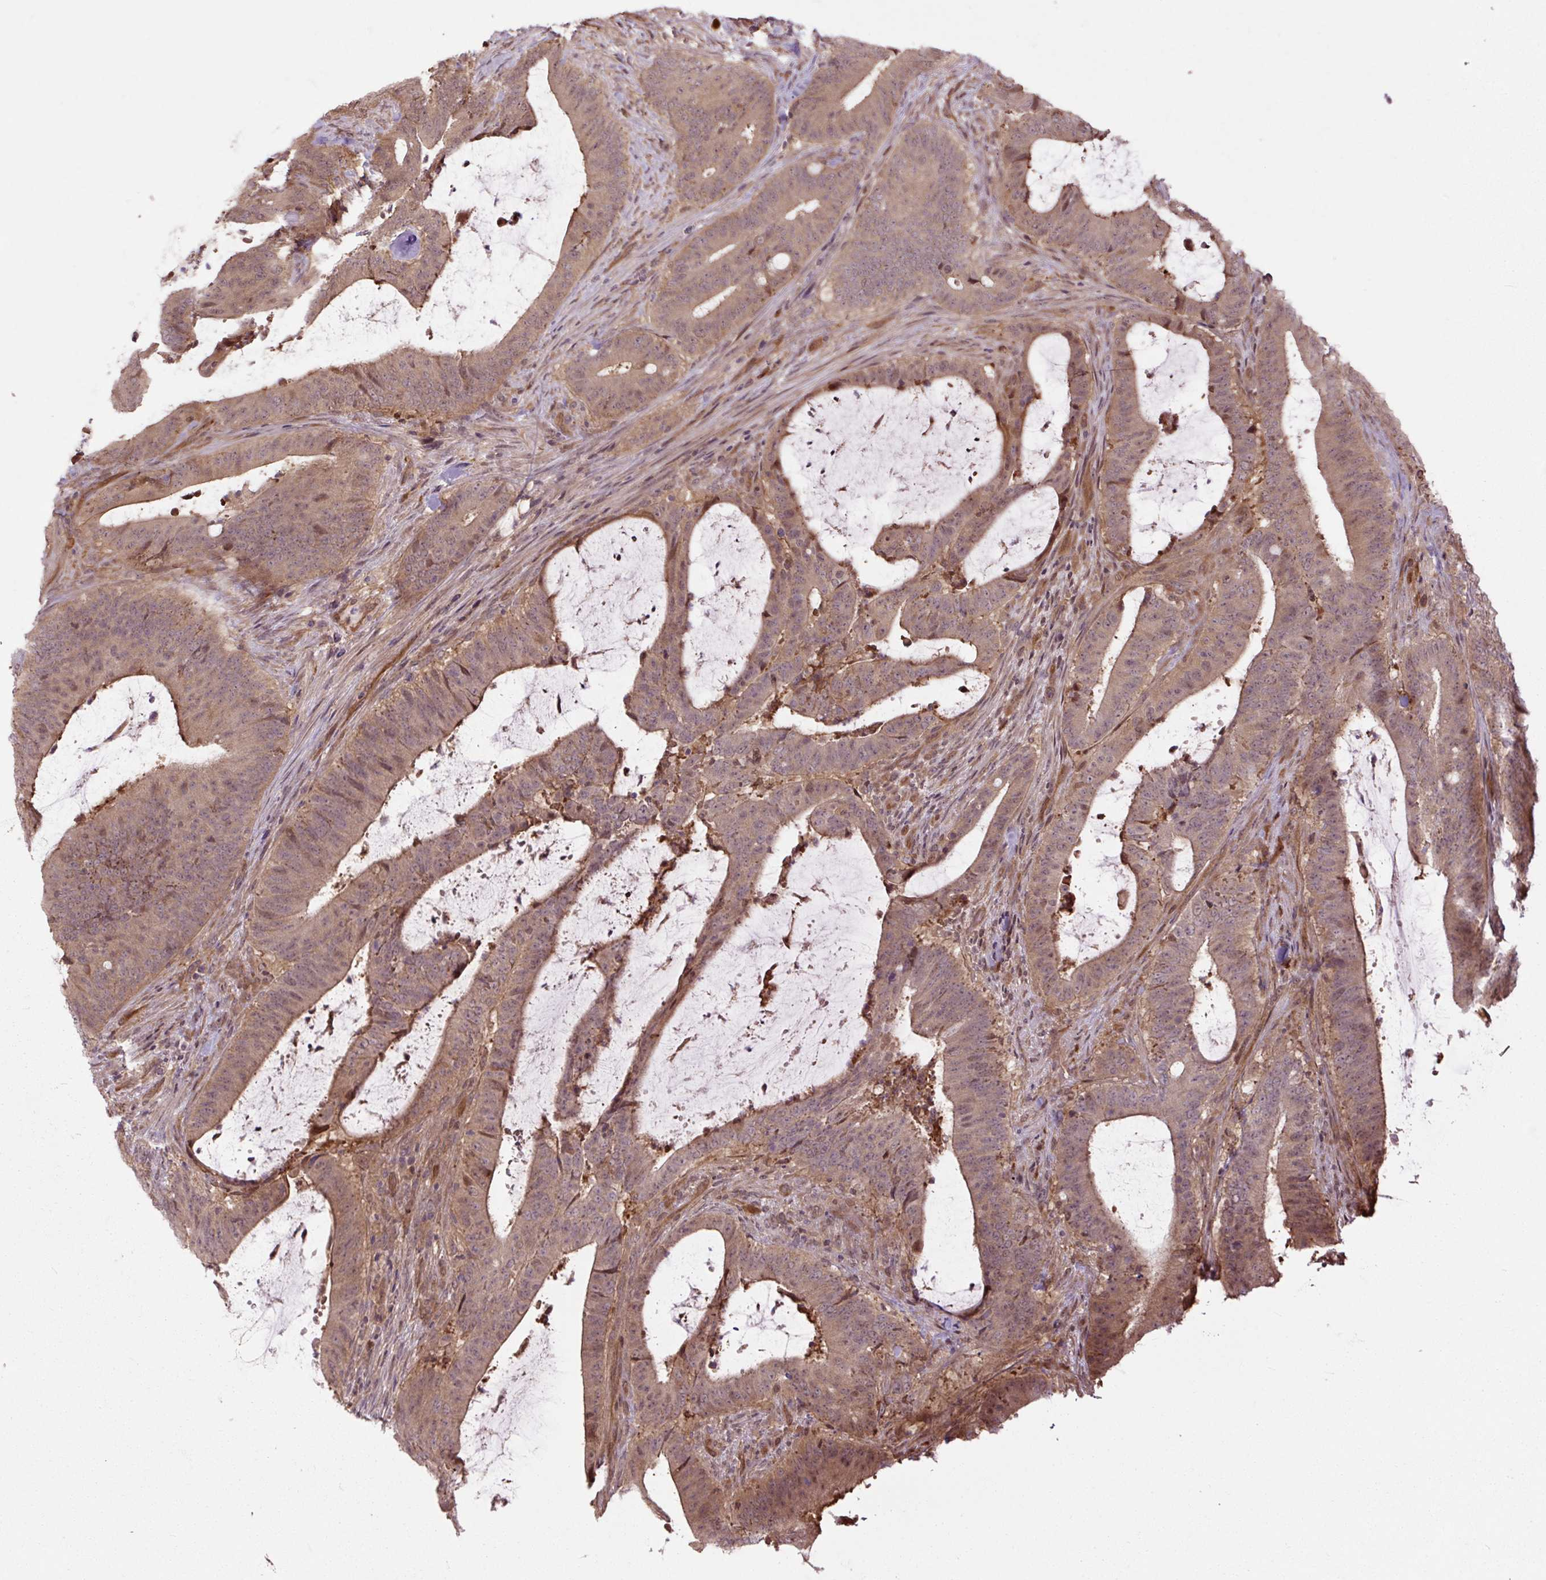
{"staining": {"intensity": "moderate", "quantity": ">75%", "location": "cytoplasmic/membranous"}, "tissue": "colorectal cancer", "cell_type": "Tumor cells", "image_type": "cancer", "snomed": [{"axis": "morphology", "description": "Adenocarcinoma, NOS"}, {"axis": "topography", "description": "Colon"}], "caption": "High-magnification brightfield microscopy of colorectal cancer (adenocarcinoma) stained with DAB (3,3'-diaminobenzidine) (brown) and counterstained with hematoxylin (blue). tumor cells exhibit moderate cytoplasmic/membranous expression is seen in about>75% of cells.", "gene": "TPT1", "patient": {"sex": "female", "age": 43}}